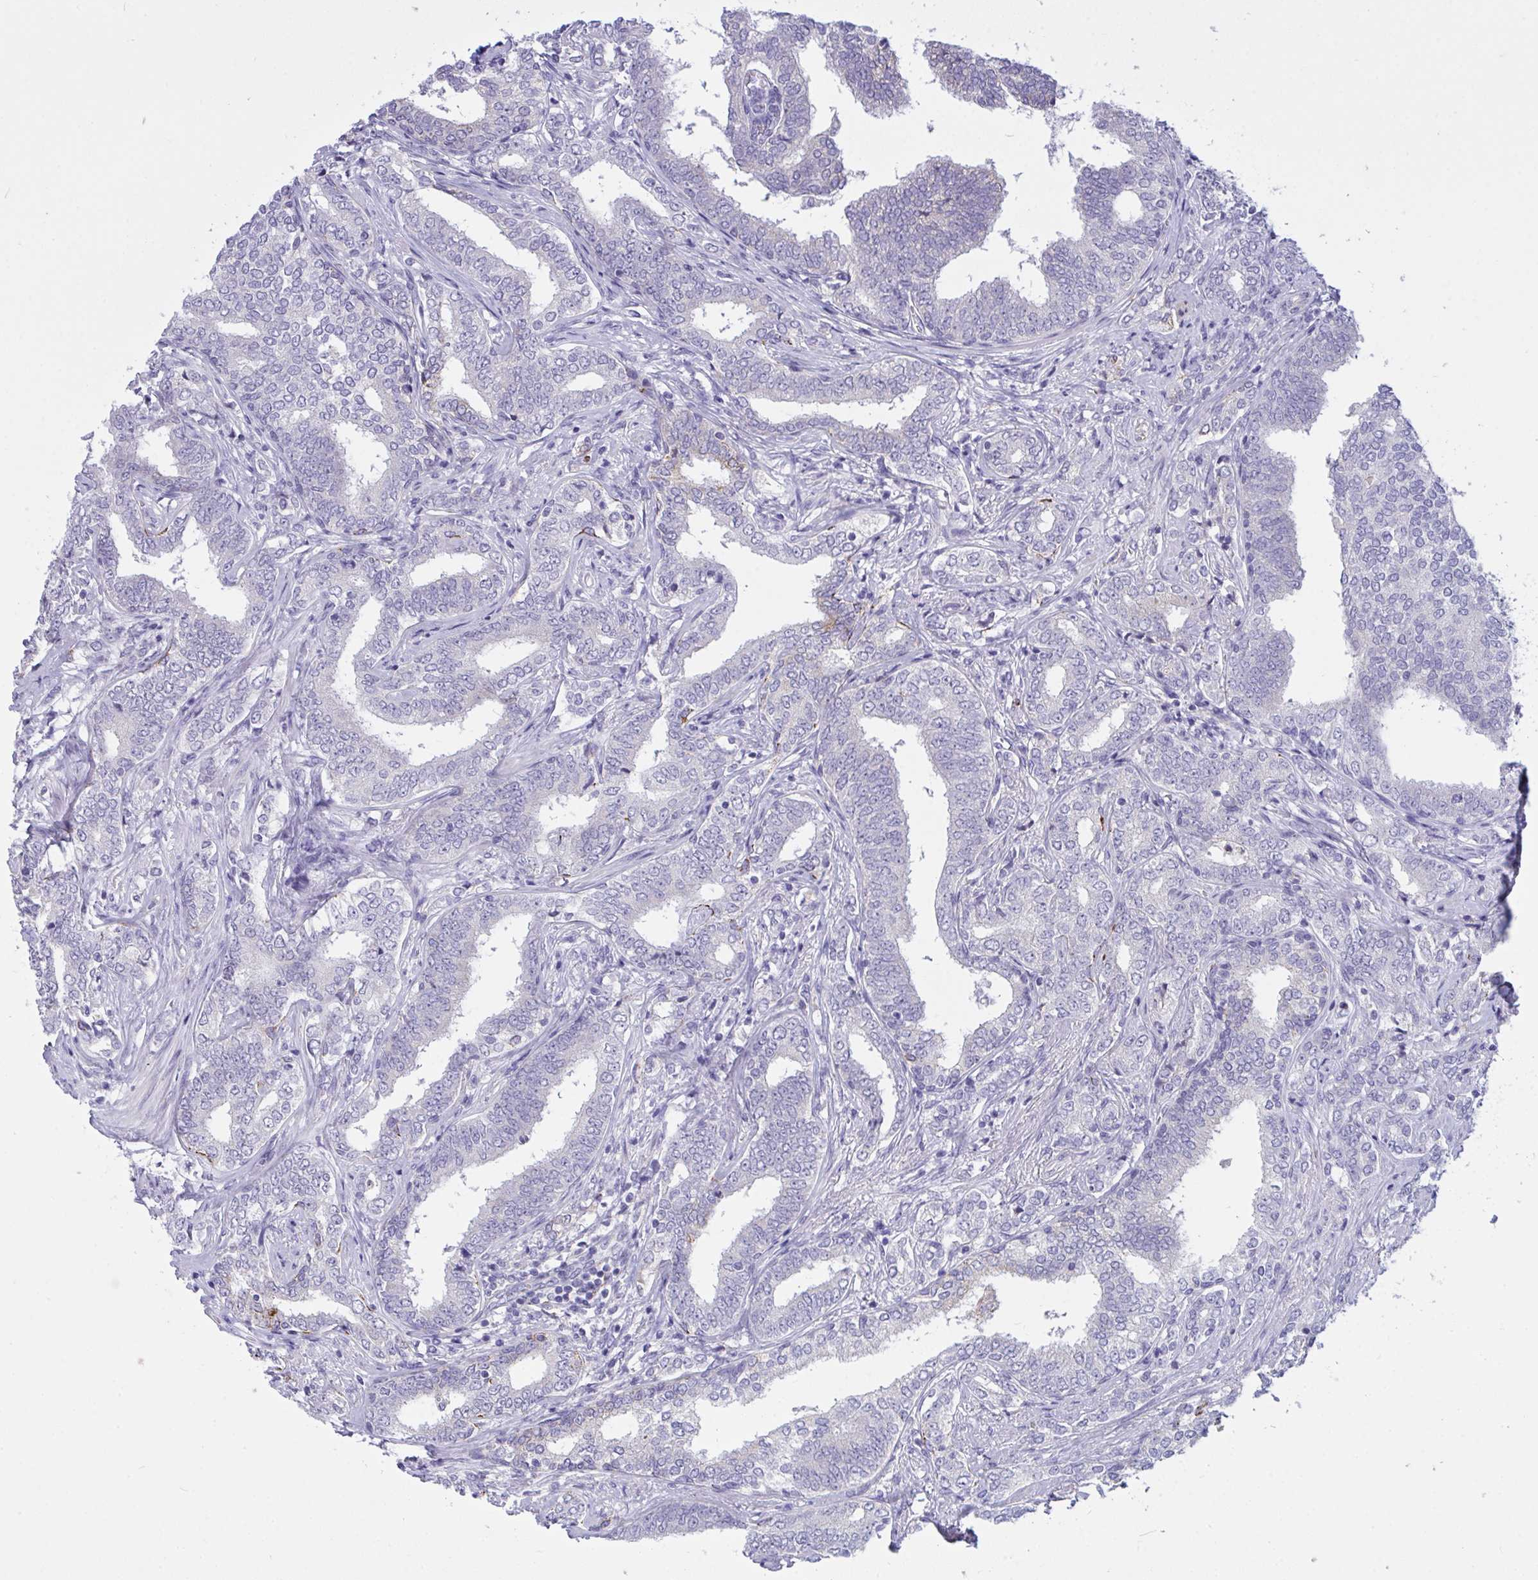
{"staining": {"intensity": "negative", "quantity": "none", "location": "none"}, "tissue": "prostate cancer", "cell_type": "Tumor cells", "image_type": "cancer", "snomed": [{"axis": "morphology", "description": "Adenocarcinoma, High grade"}, {"axis": "topography", "description": "Prostate"}], "caption": "IHC histopathology image of neoplastic tissue: prostate adenocarcinoma (high-grade) stained with DAB (3,3'-diaminobenzidine) demonstrates no significant protein staining in tumor cells.", "gene": "SEMA6B", "patient": {"sex": "male", "age": 72}}